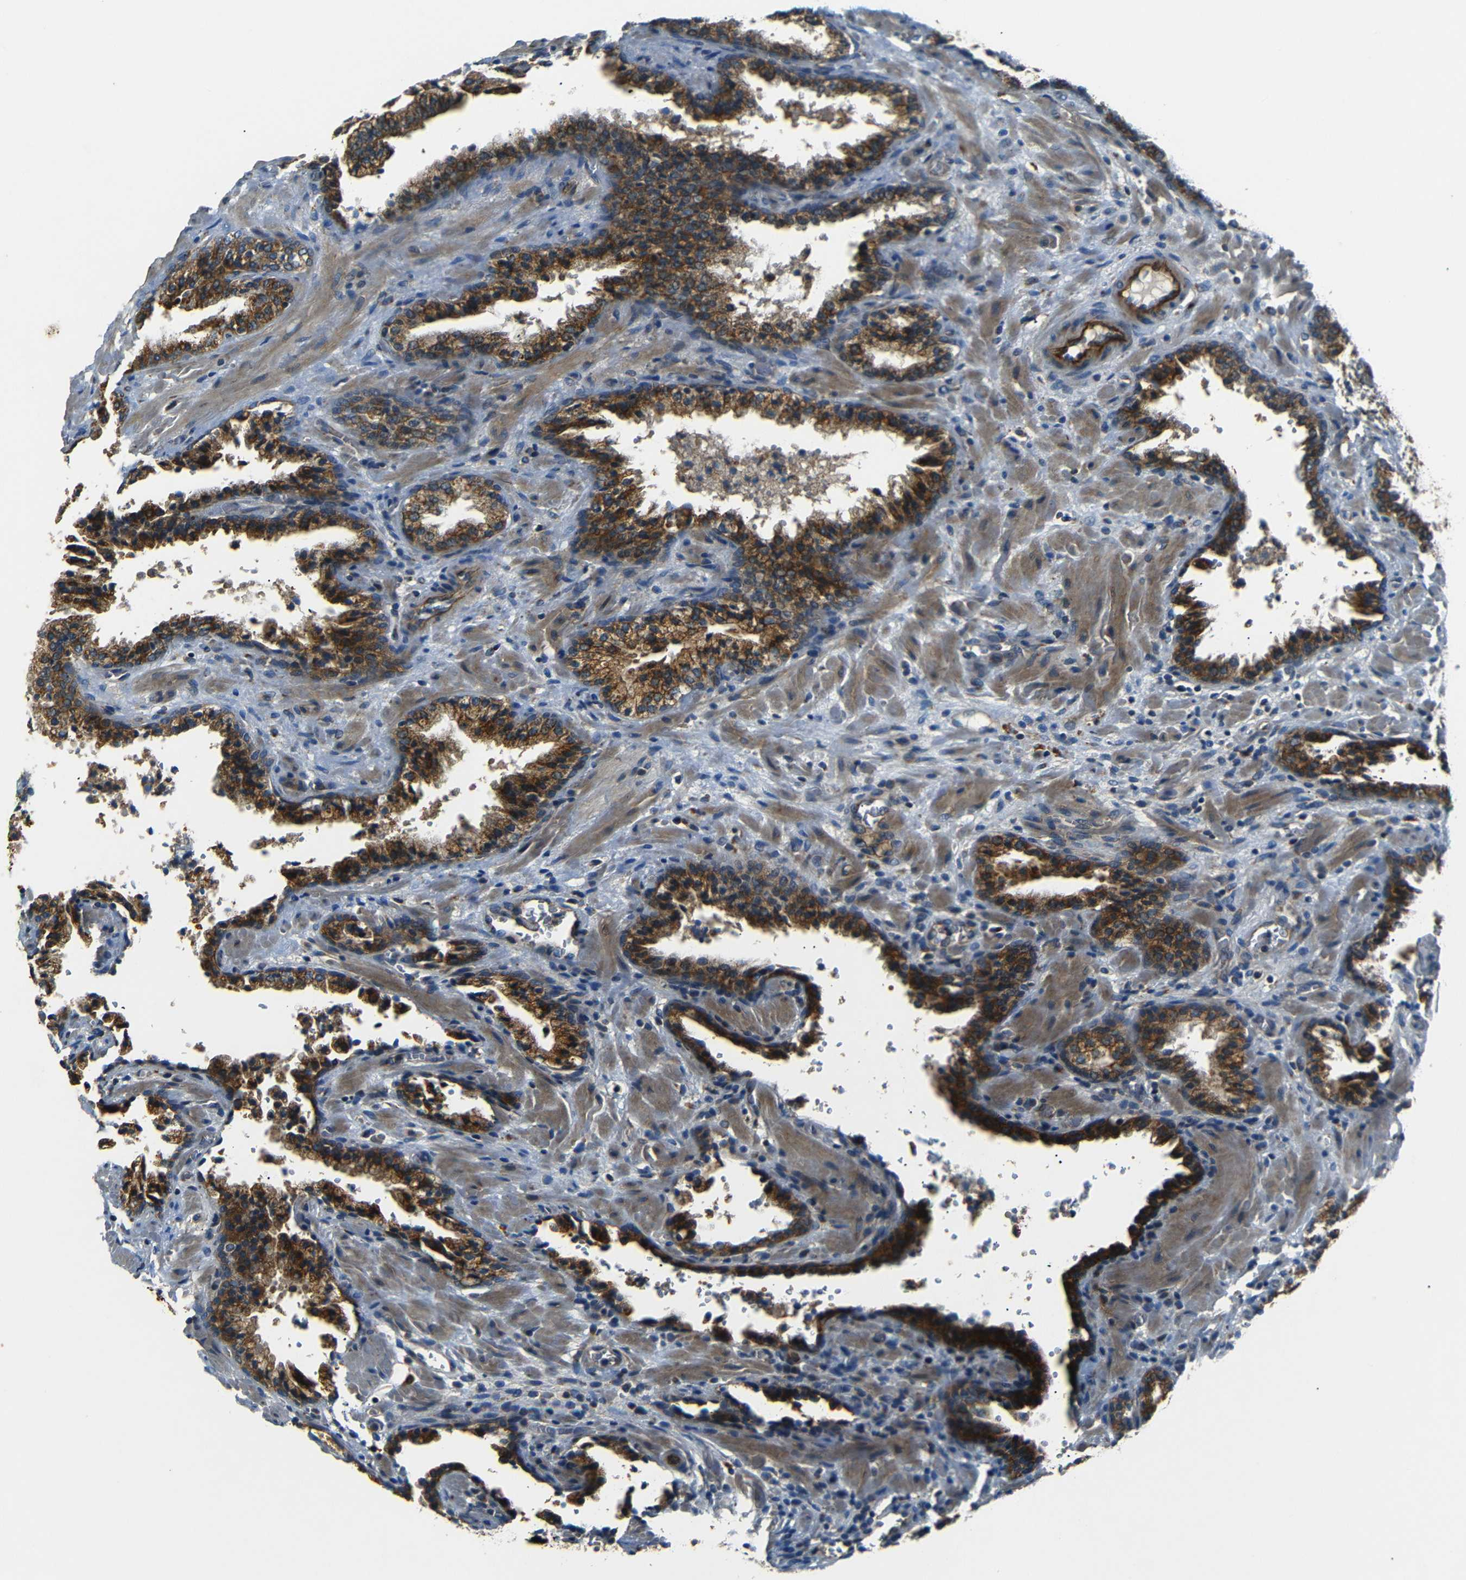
{"staining": {"intensity": "strong", "quantity": ">75%", "location": "cytoplasmic/membranous"}, "tissue": "prostate cancer", "cell_type": "Tumor cells", "image_type": "cancer", "snomed": [{"axis": "morphology", "description": "Adenocarcinoma, High grade"}, {"axis": "topography", "description": "Prostate"}], "caption": "Human adenocarcinoma (high-grade) (prostate) stained with a protein marker displays strong staining in tumor cells.", "gene": "NETO2", "patient": {"sex": "male", "age": 58}}